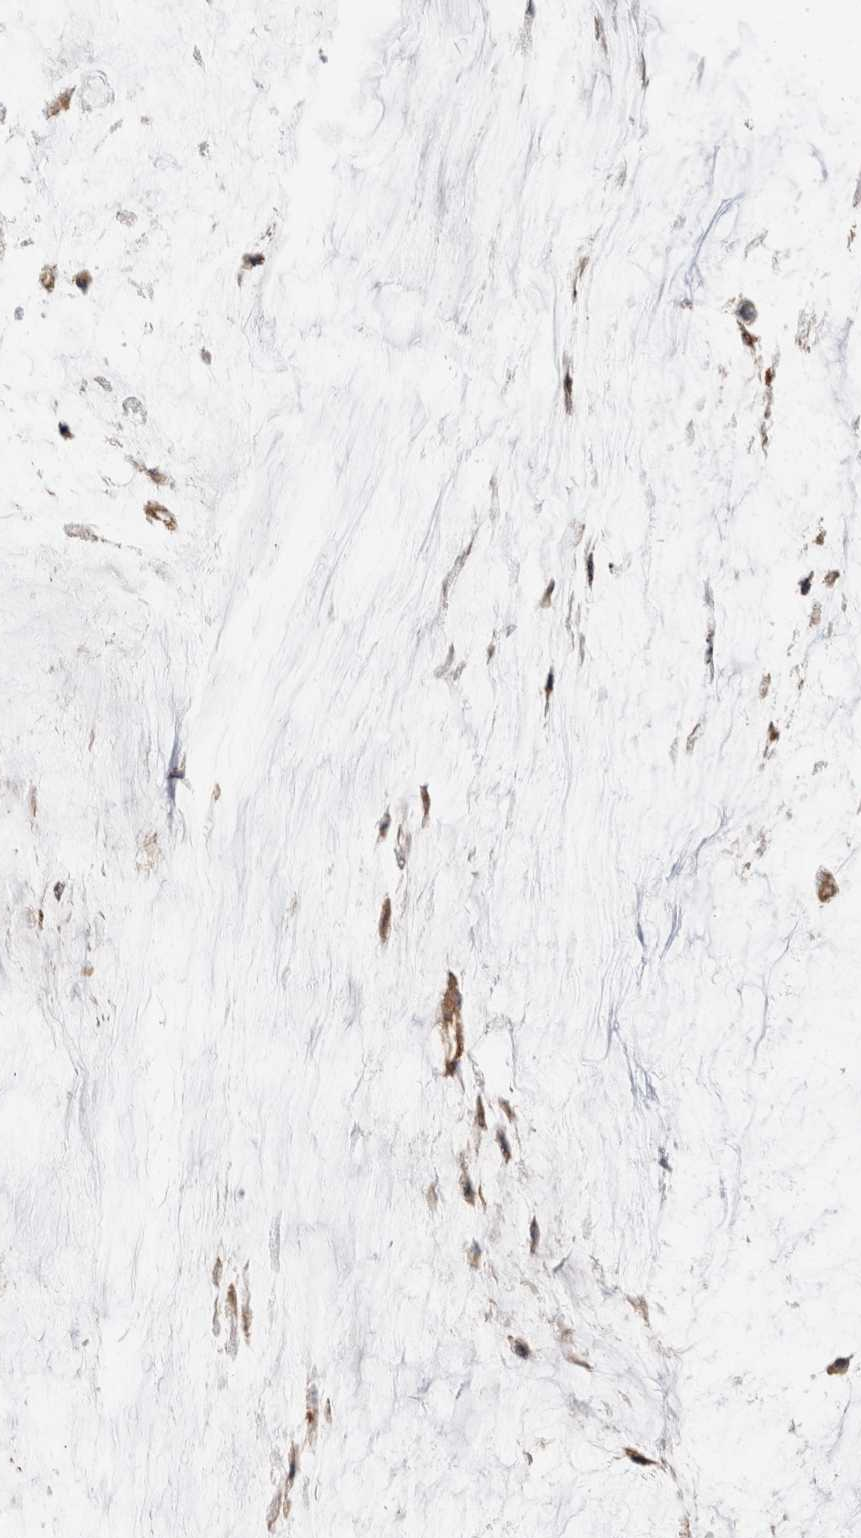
{"staining": {"intensity": "weak", "quantity": ">75%", "location": "cytoplasmic/membranous"}, "tissue": "ovarian cancer", "cell_type": "Tumor cells", "image_type": "cancer", "snomed": [{"axis": "morphology", "description": "Cystadenocarcinoma, mucinous, NOS"}, {"axis": "topography", "description": "Ovary"}], "caption": "Ovarian cancer tissue reveals weak cytoplasmic/membranous positivity in about >75% of tumor cells", "gene": "MRM3", "patient": {"sex": "female", "age": 39}}